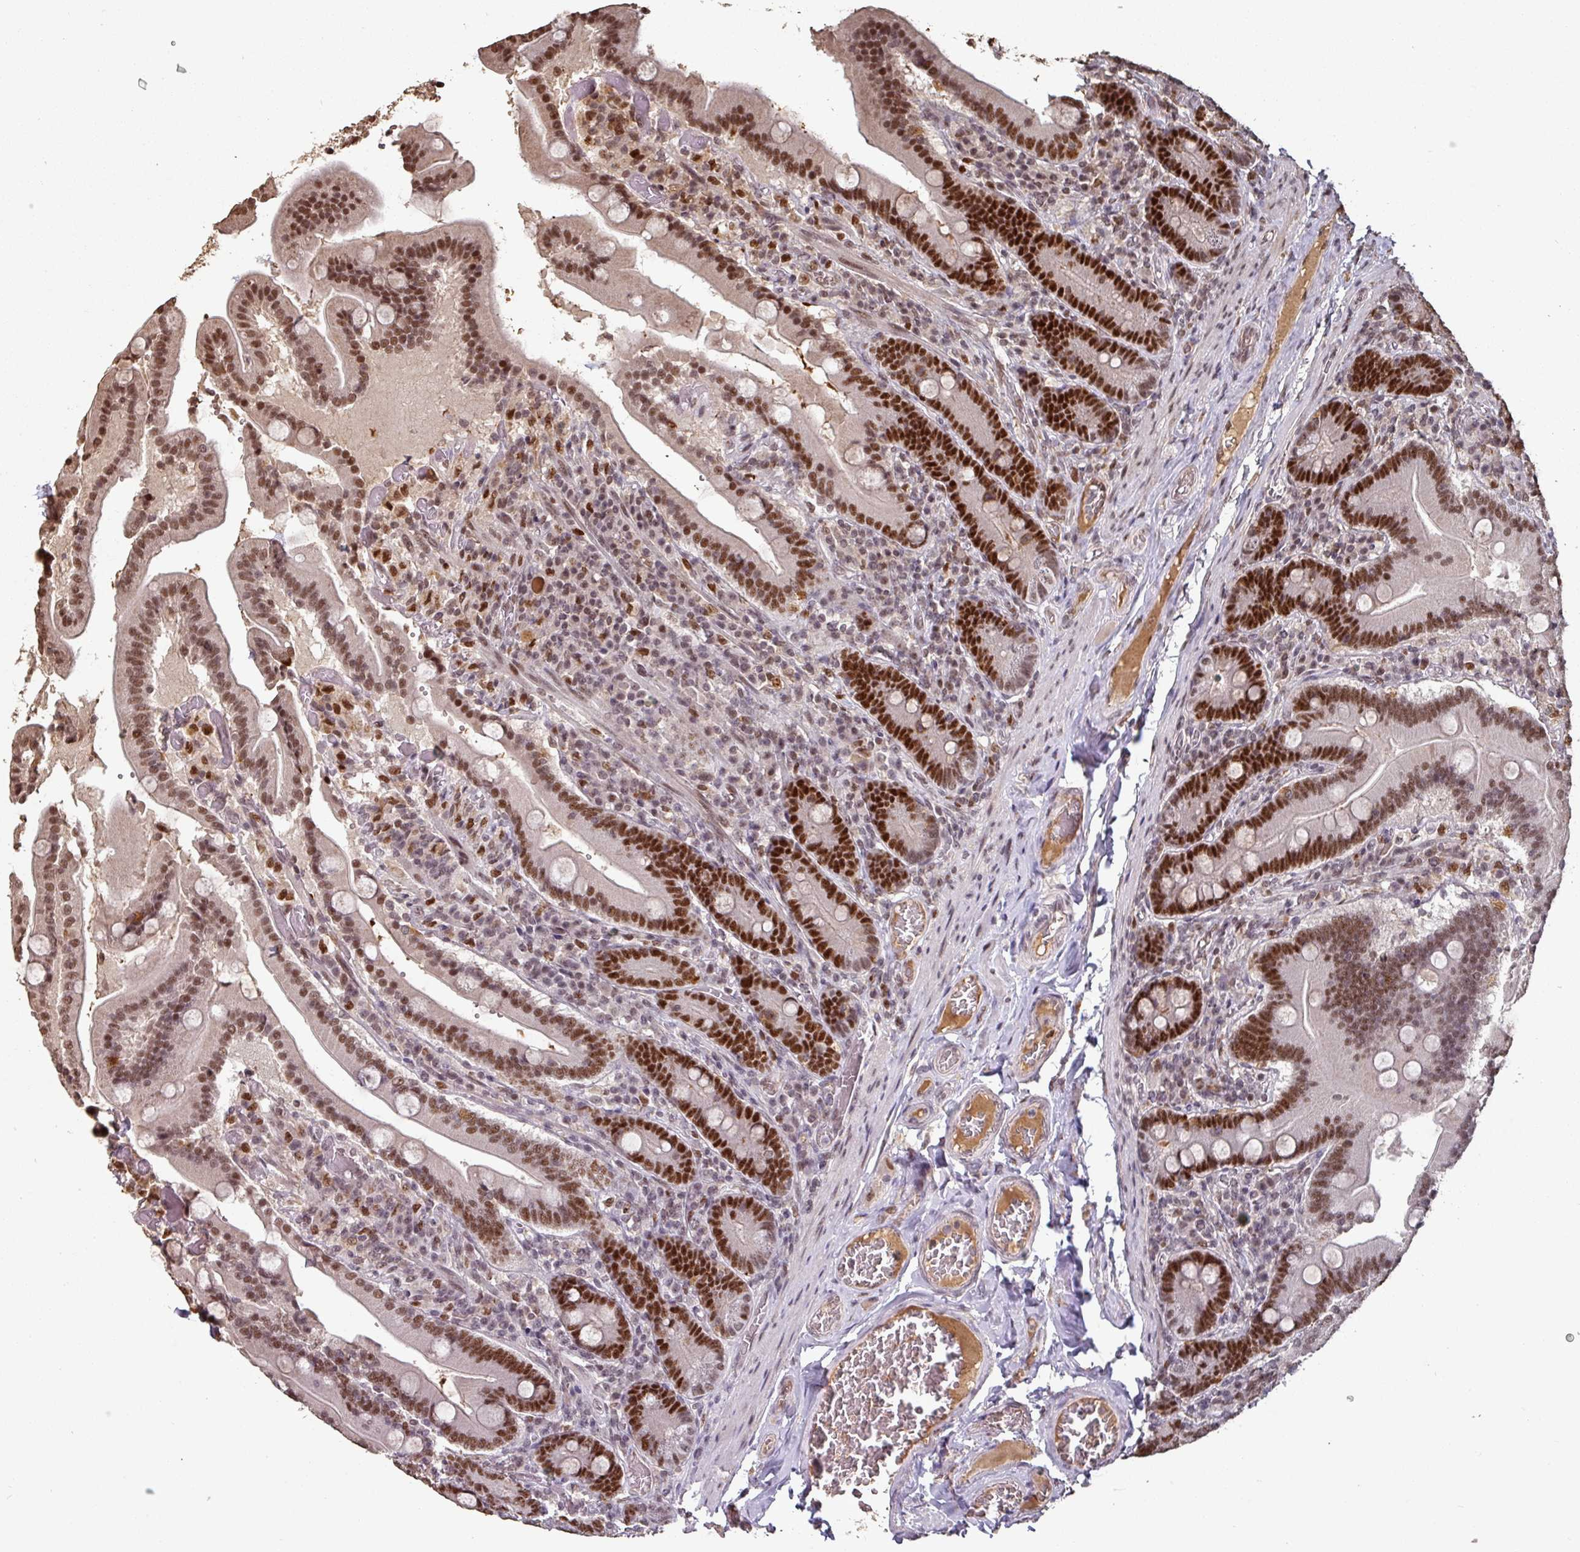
{"staining": {"intensity": "strong", "quantity": ">75%", "location": "nuclear"}, "tissue": "duodenum", "cell_type": "Glandular cells", "image_type": "normal", "snomed": [{"axis": "morphology", "description": "Normal tissue, NOS"}, {"axis": "topography", "description": "Duodenum"}], "caption": "Immunohistochemistry micrograph of benign duodenum: duodenum stained using immunohistochemistry (IHC) shows high levels of strong protein expression localized specifically in the nuclear of glandular cells, appearing as a nuclear brown color.", "gene": "POLD1", "patient": {"sex": "female", "age": 62}}